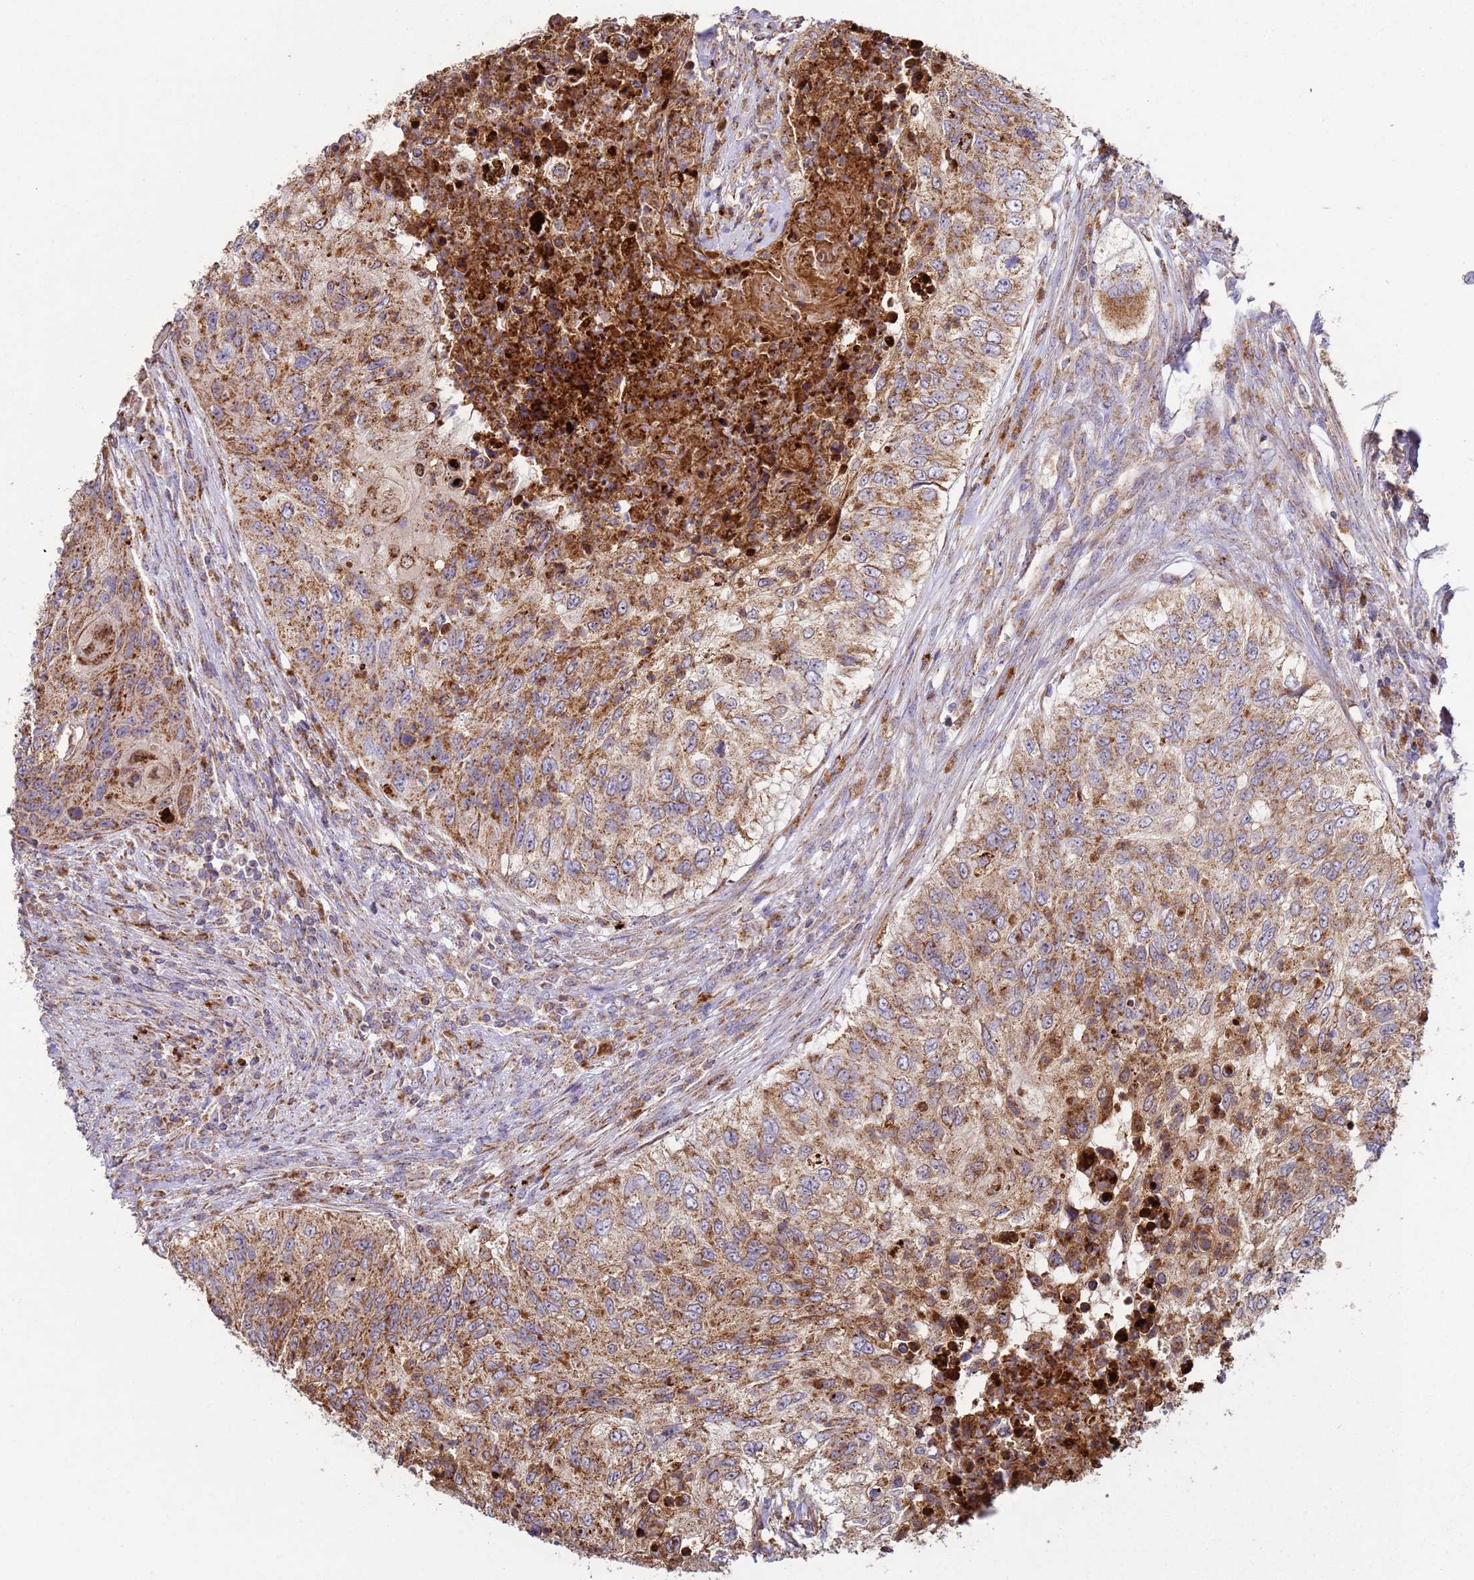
{"staining": {"intensity": "moderate", "quantity": ">75%", "location": "cytoplasmic/membranous"}, "tissue": "urothelial cancer", "cell_type": "Tumor cells", "image_type": "cancer", "snomed": [{"axis": "morphology", "description": "Urothelial carcinoma, High grade"}, {"axis": "topography", "description": "Urinary bladder"}], "caption": "High-grade urothelial carcinoma stained for a protein (brown) exhibits moderate cytoplasmic/membranous positive expression in about >75% of tumor cells.", "gene": "FBXO33", "patient": {"sex": "female", "age": 60}}